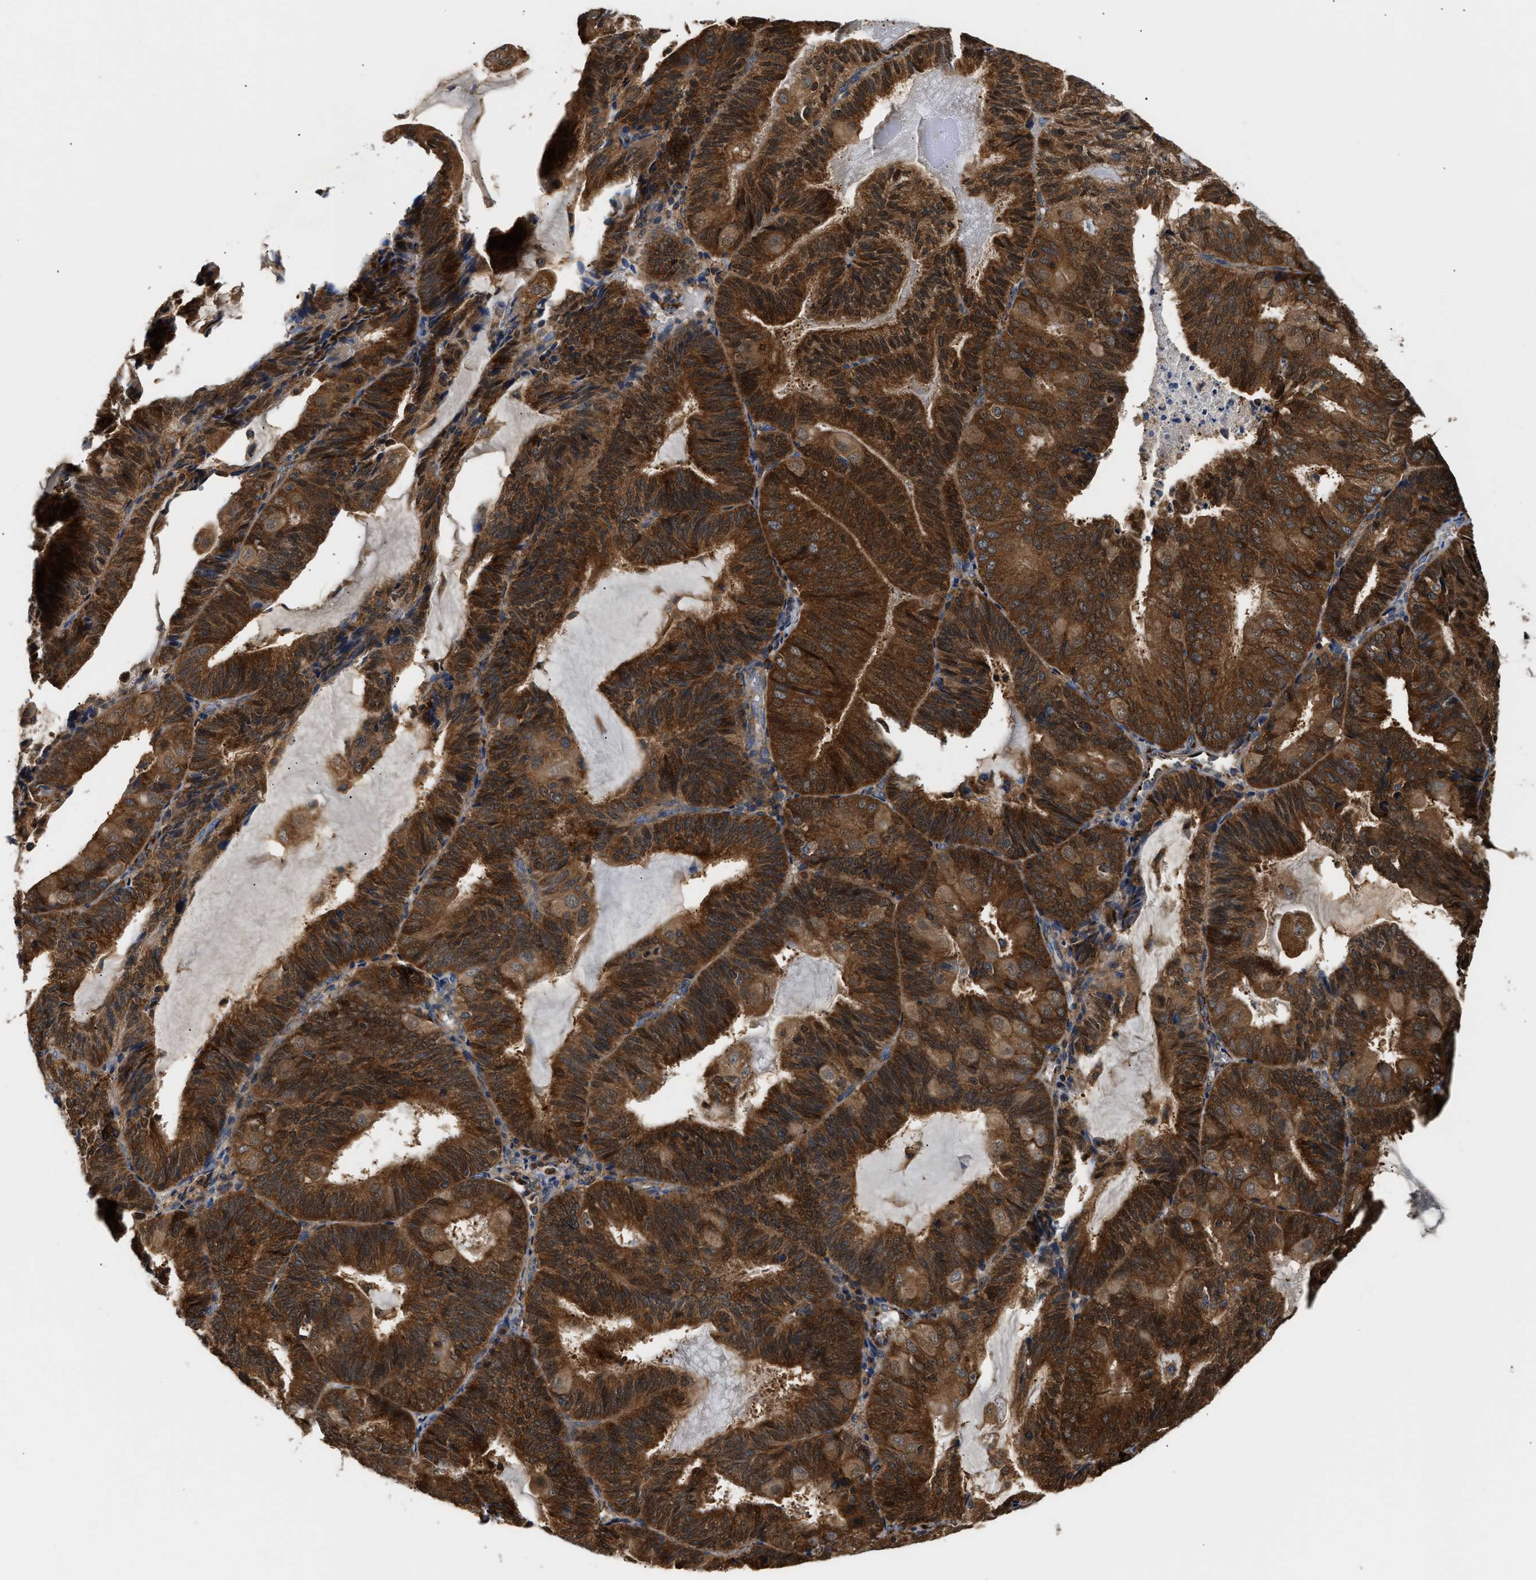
{"staining": {"intensity": "strong", "quantity": ">75%", "location": "cytoplasmic/membranous"}, "tissue": "endometrial cancer", "cell_type": "Tumor cells", "image_type": "cancer", "snomed": [{"axis": "morphology", "description": "Adenocarcinoma, NOS"}, {"axis": "topography", "description": "Endometrium"}], "caption": "Endometrial adenocarcinoma stained with a brown dye exhibits strong cytoplasmic/membranous positive staining in about >75% of tumor cells.", "gene": "CCM2", "patient": {"sex": "female", "age": 81}}